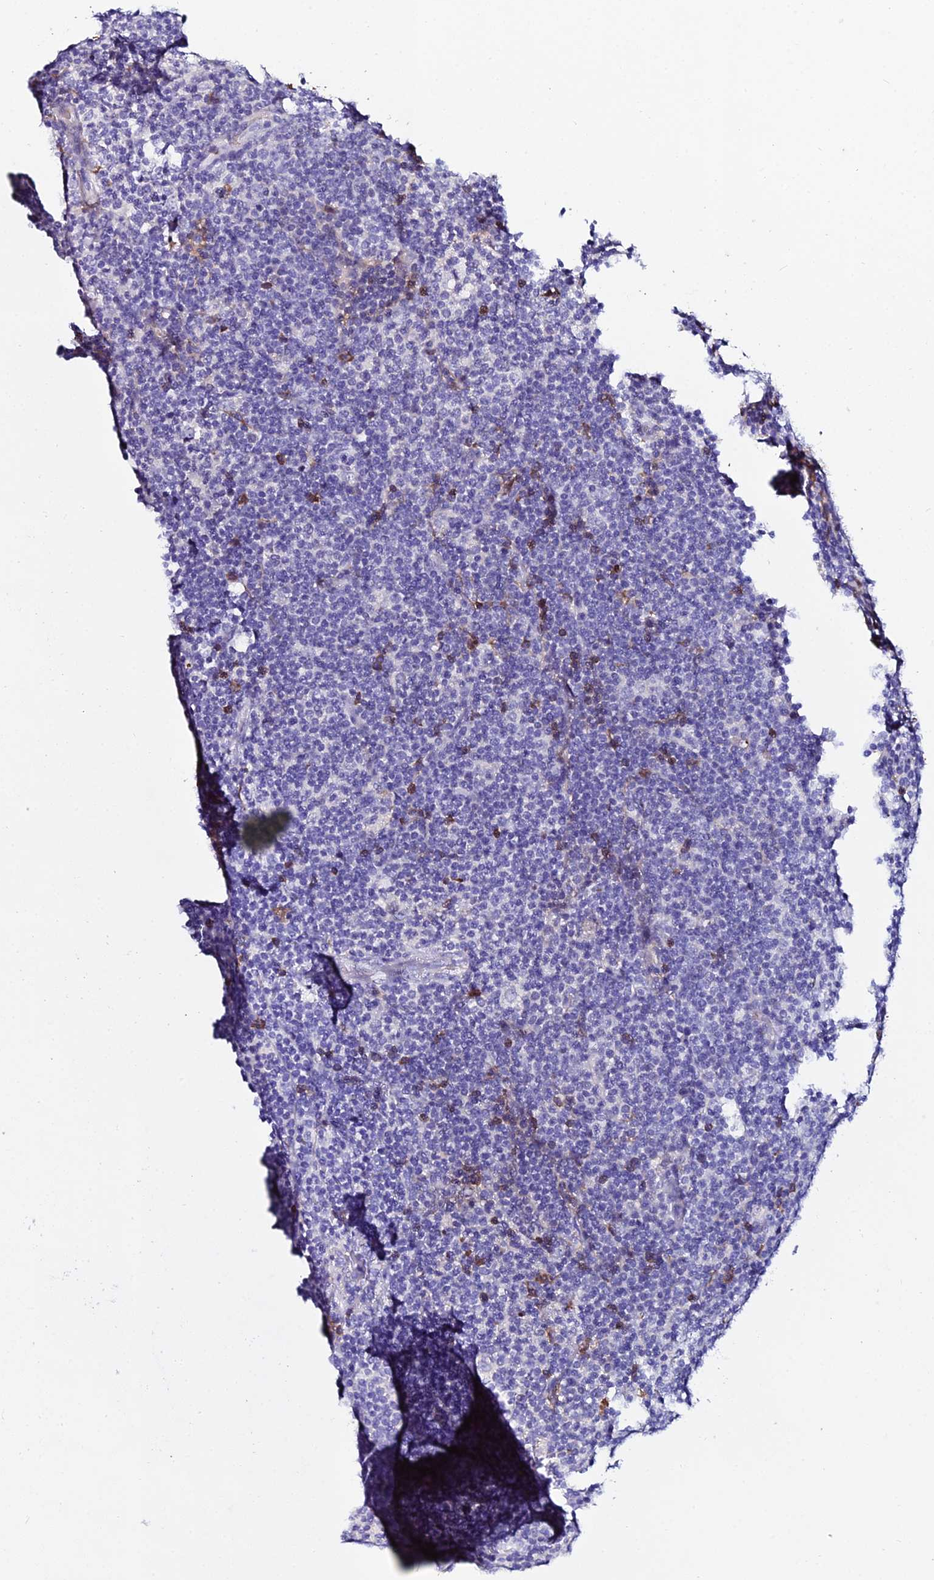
{"staining": {"intensity": "negative", "quantity": "none", "location": "none"}, "tissue": "lymphoma", "cell_type": "Tumor cells", "image_type": "cancer", "snomed": [{"axis": "morphology", "description": "Hodgkin's disease, NOS"}, {"axis": "topography", "description": "Lymph node"}], "caption": "A histopathology image of lymphoma stained for a protein displays no brown staining in tumor cells. The staining is performed using DAB (3,3'-diaminobenzidine) brown chromogen with nuclei counter-stained in using hematoxylin.", "gene": "DEFB132", "patient": {"sex": "female", "age": 57}}